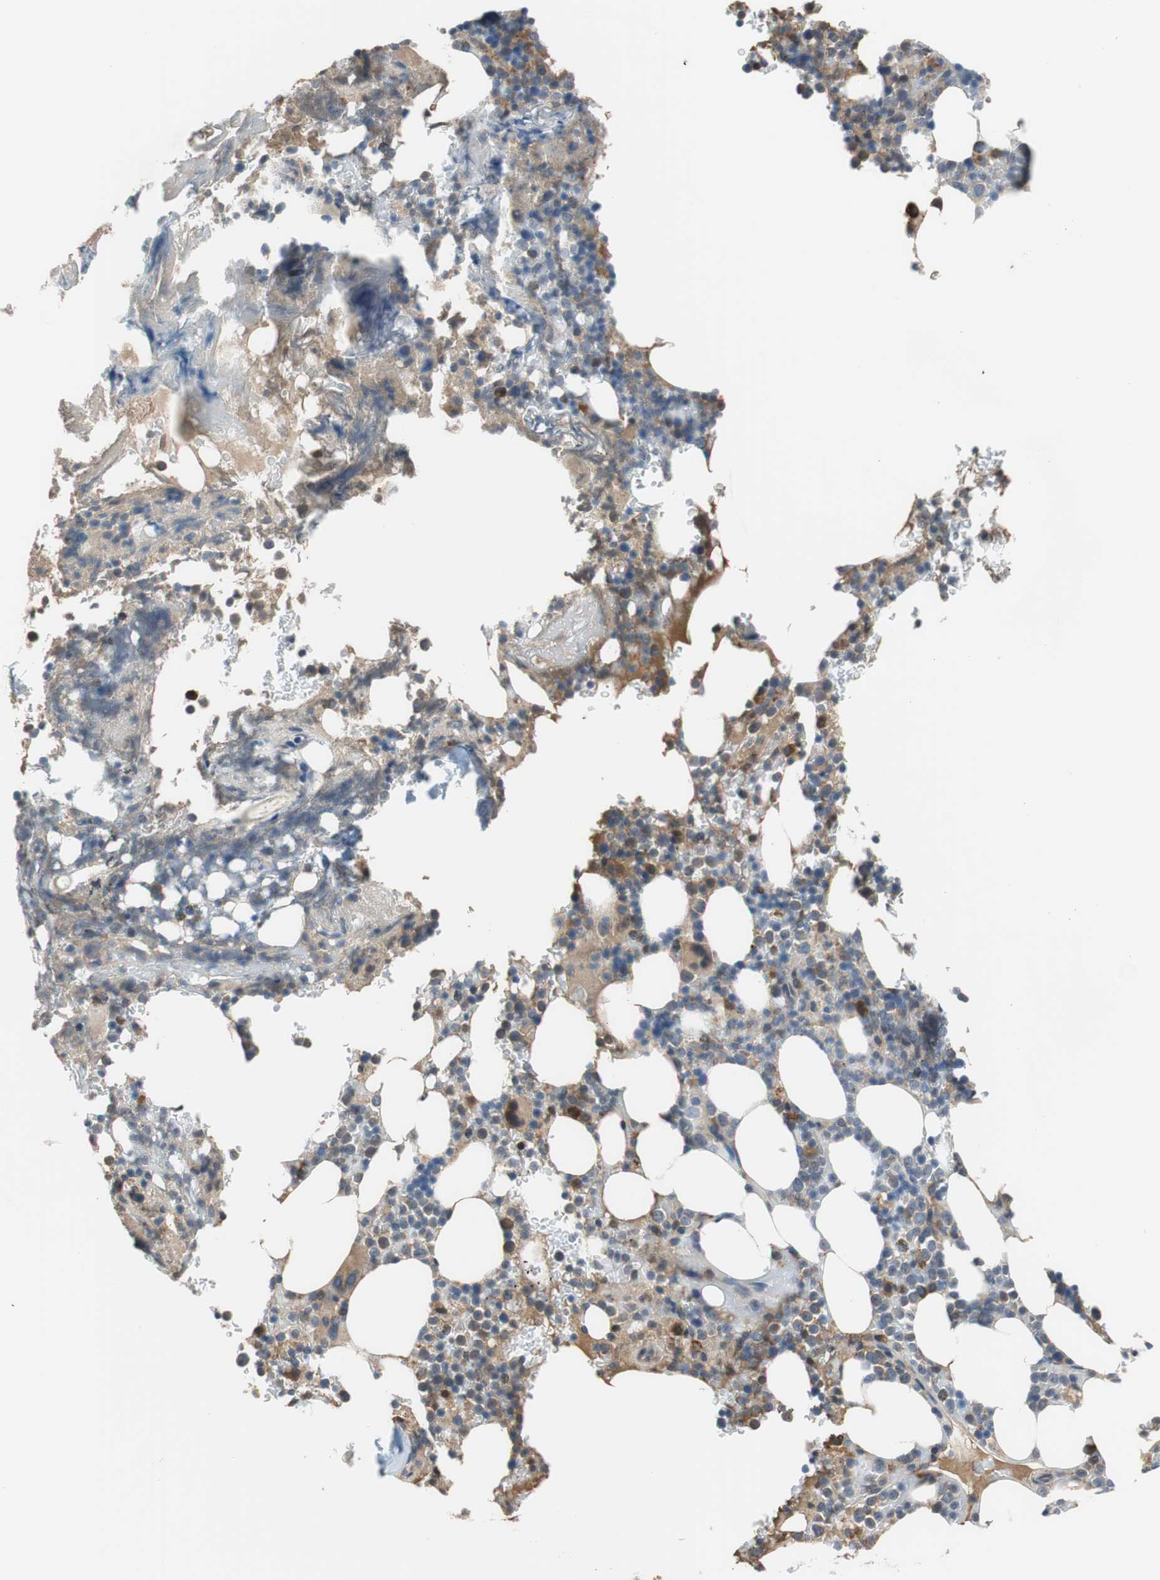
{"staining": {"intensity": "weak", "quantity": "<25%", "location": "cytoplasmic/membranous"}, "tissue": "bone marrow", "cell_type": "Hematopoietic cells", "image_type": "normal", "snomed": [{"axis": "morphology", "description": "Normal tissue, NOS"}, {"axis": "topography", "description": "Bone marrow"}], "caption": "An image of bone marrow stained for a protein displays no brown staining in hematopoietic cells.", "gene": "C4A", "patient": {"sex": "female", "age": 73}}